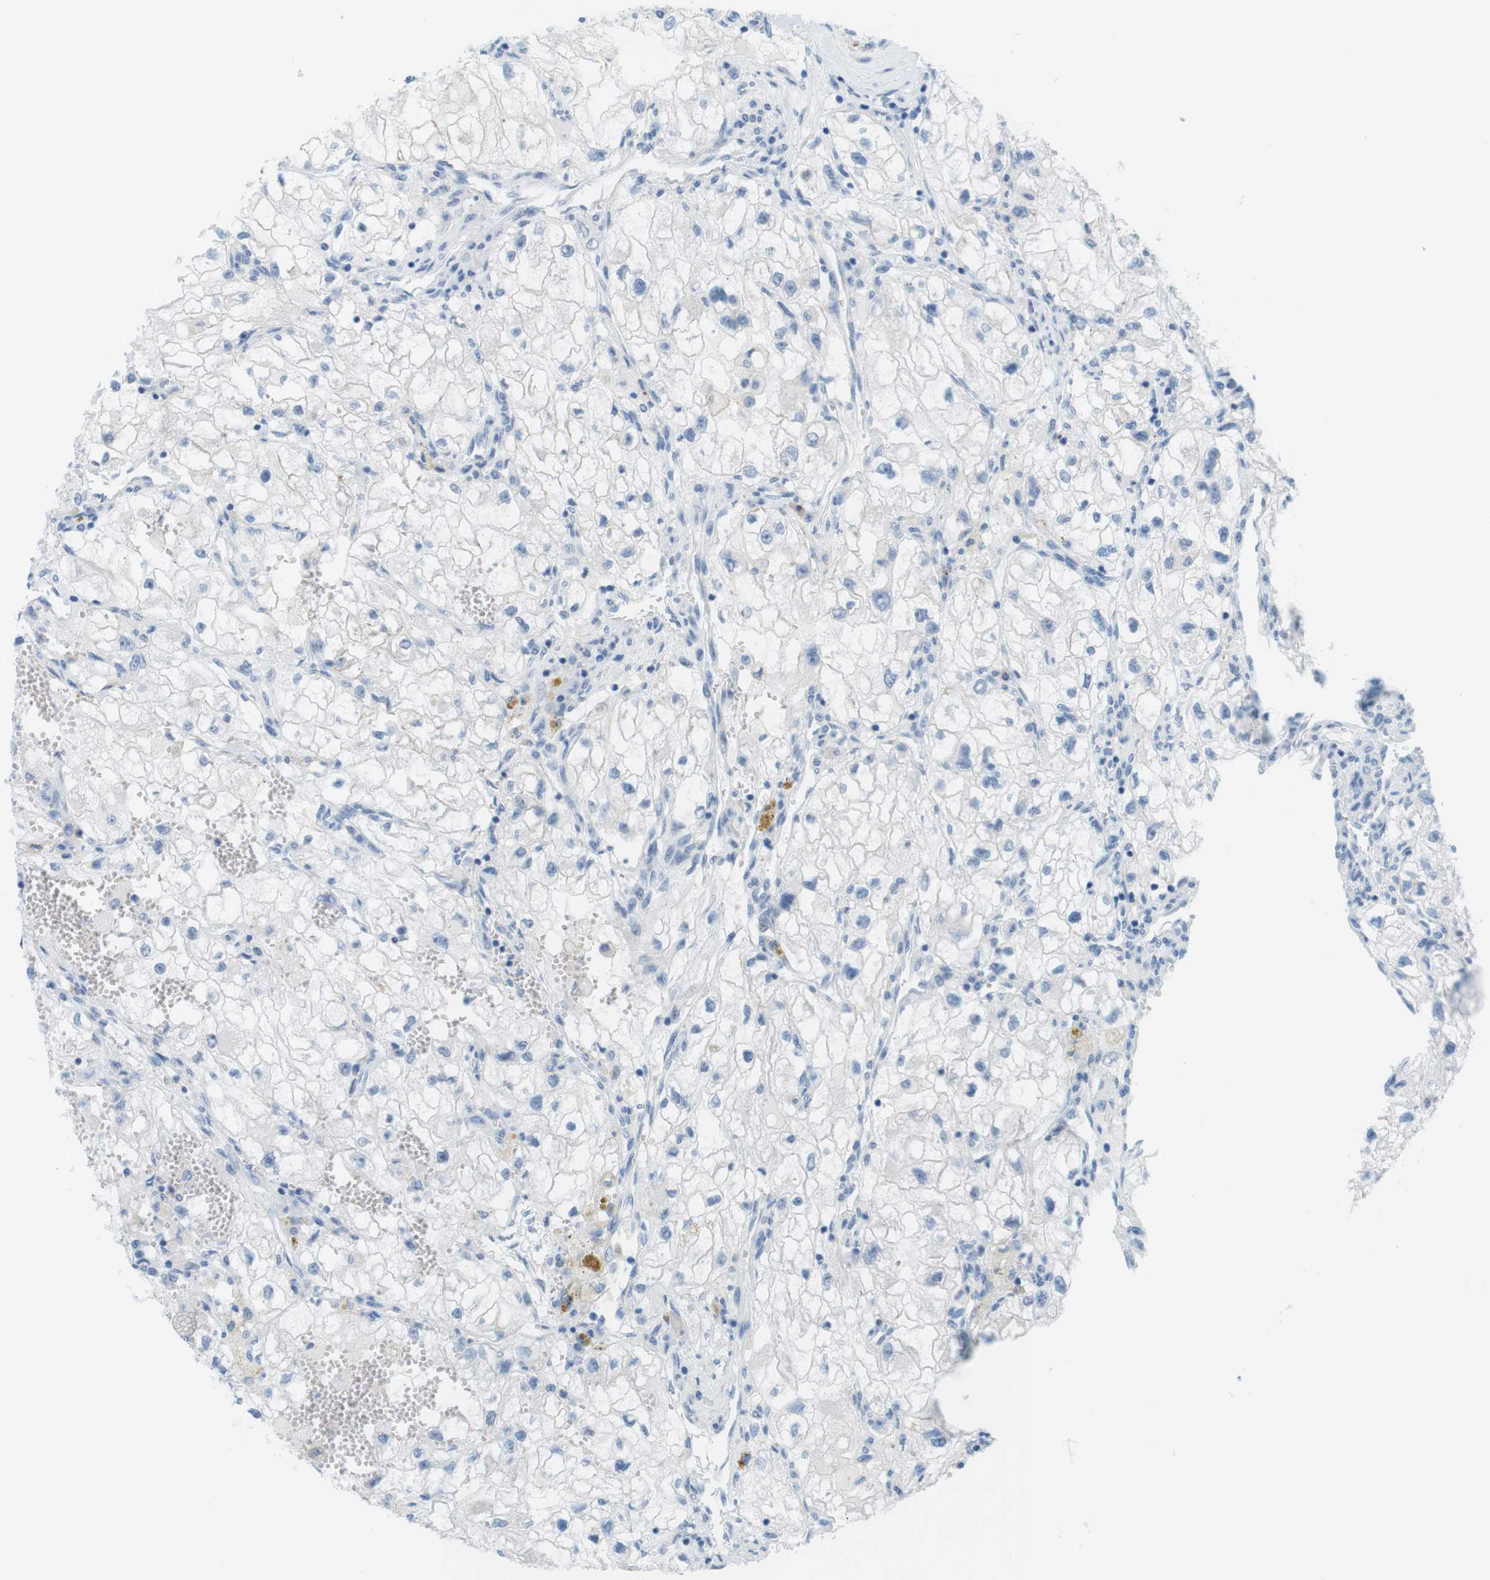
{"staining": {"intensity": "negative", "quantity": "none", "location": "none"}, "tissue": "renal cancer", "cell_type": "Tumor cells", "image_type": "cancer", "snomed": [{"axis": "morphology", "description": "Adenocarcinoma, NOS"}, {"axis": "topography", "description": "Kidney"}], "caption": "Immunohistochemistry (IHC) image of adenocarcinoma (renal) stained for a protein (brown), which exhibits no positivity in tumor cells. Nuclei are stained in blue.", "gene": "MYH9", "patient": {"sex": "female", "age": 70}}